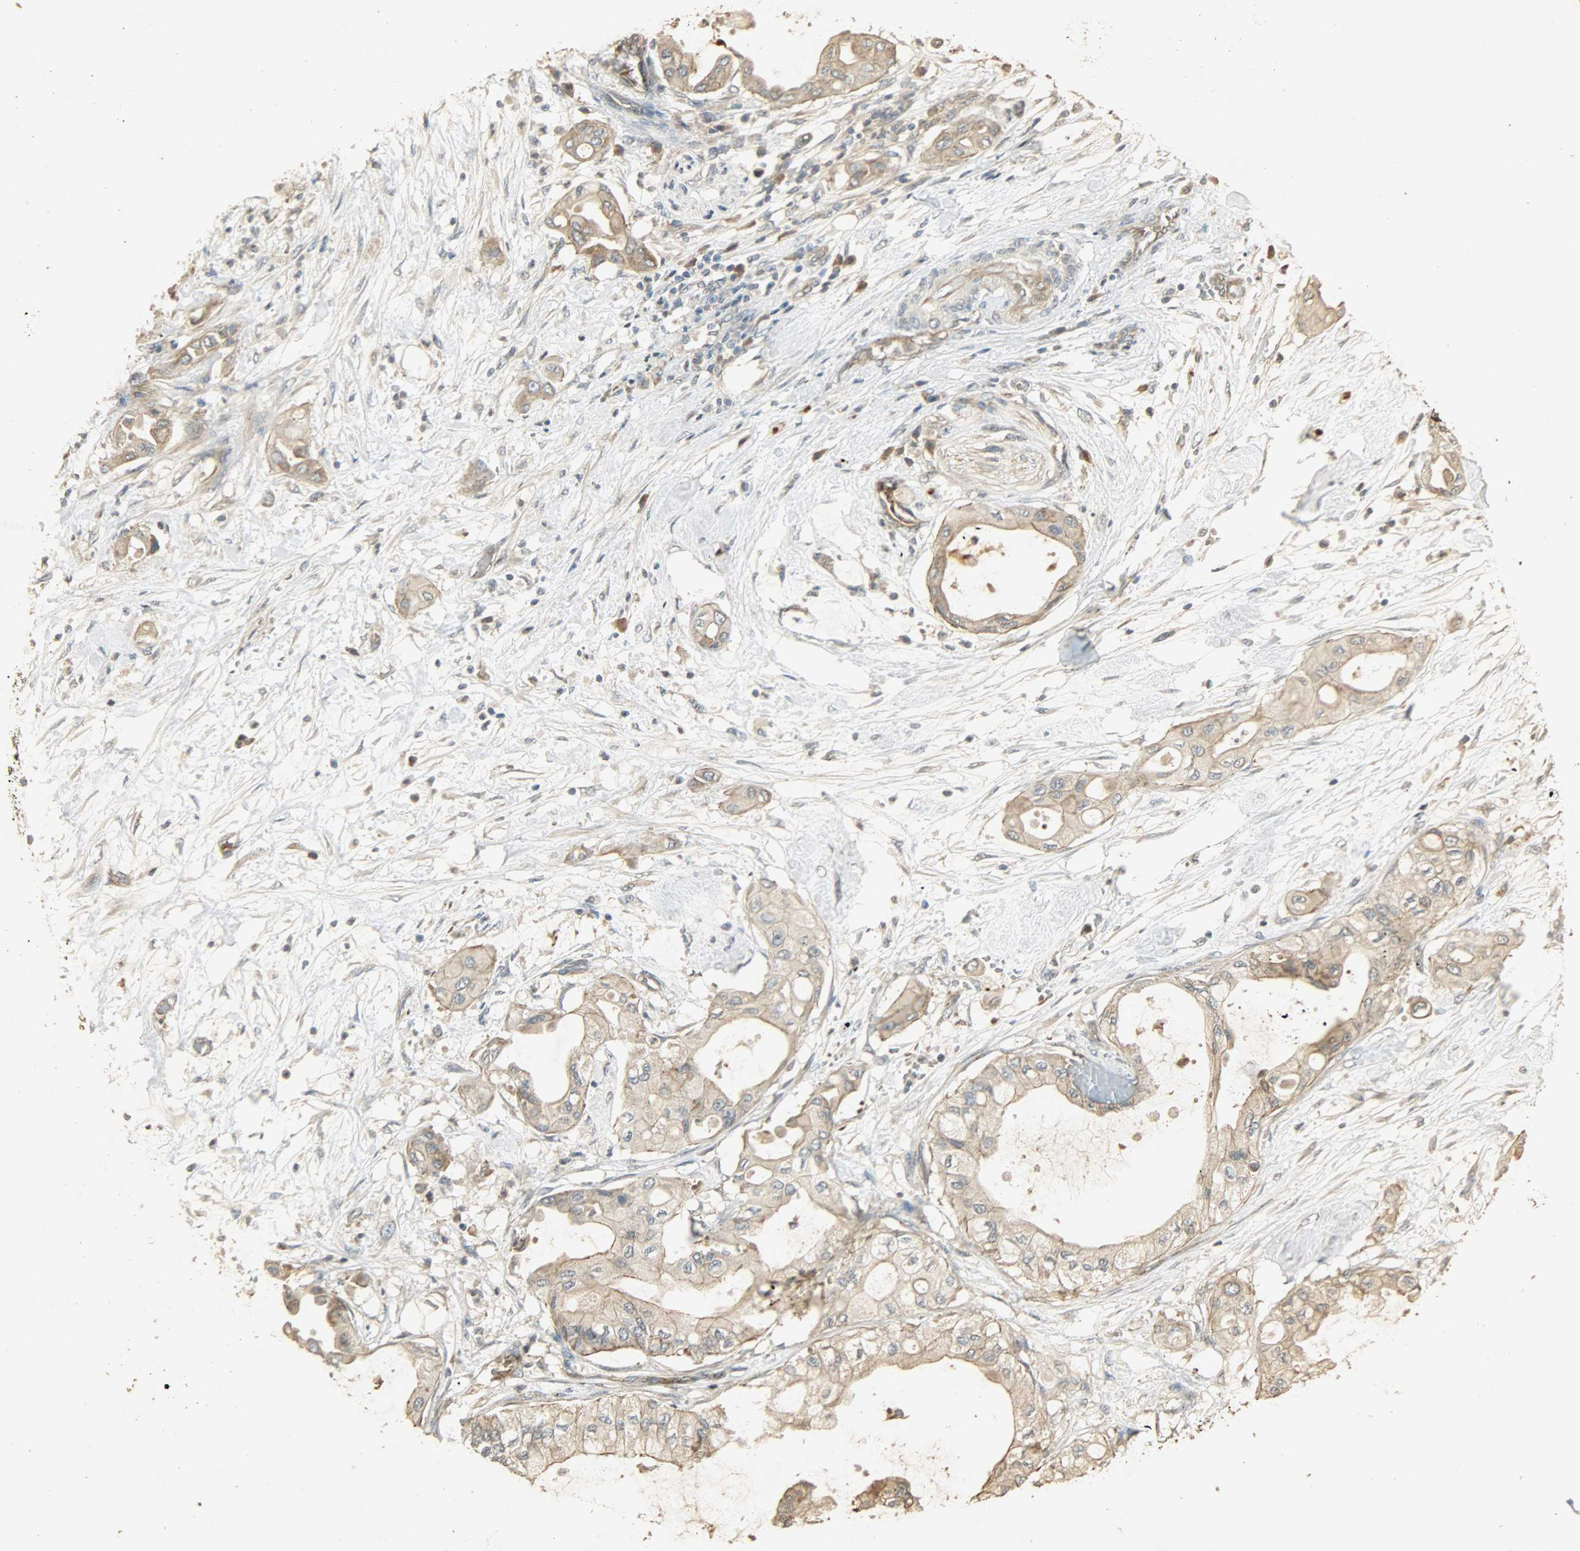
{"staining": {"intensity": "moderate", "quantity": ">75%", "location": "cytoplasmic/membranous"}, "tissue": "pancreatic cancer", "cell_type": "Tumor cells", "image_type": "cancer", "snomed": [{"axis": "morphology", "description": "Adenocarcinoma, NOS"}, {"axis": "morphology", "description": "Adenocarcinoma, metastatic, NOS"}, {"axis": "topography", "description": "Lymph node"}, {"axis": "topography", "description": "Pancreas"}, {"axis": "topography", "description": "Duodenum"}], "caption": "Pancreatic cancer (adenocarcinoma) tissue reveals moderate cytoplasmic/membranous positivity in about >75% of tumor cells The staining is performed using DAB brown chromogen to label protein expression. The nuclei are counter-stained blue using hematoxylin.", "gene": "ATP2B1", "patient": {"sex": "female", "age": 64}}